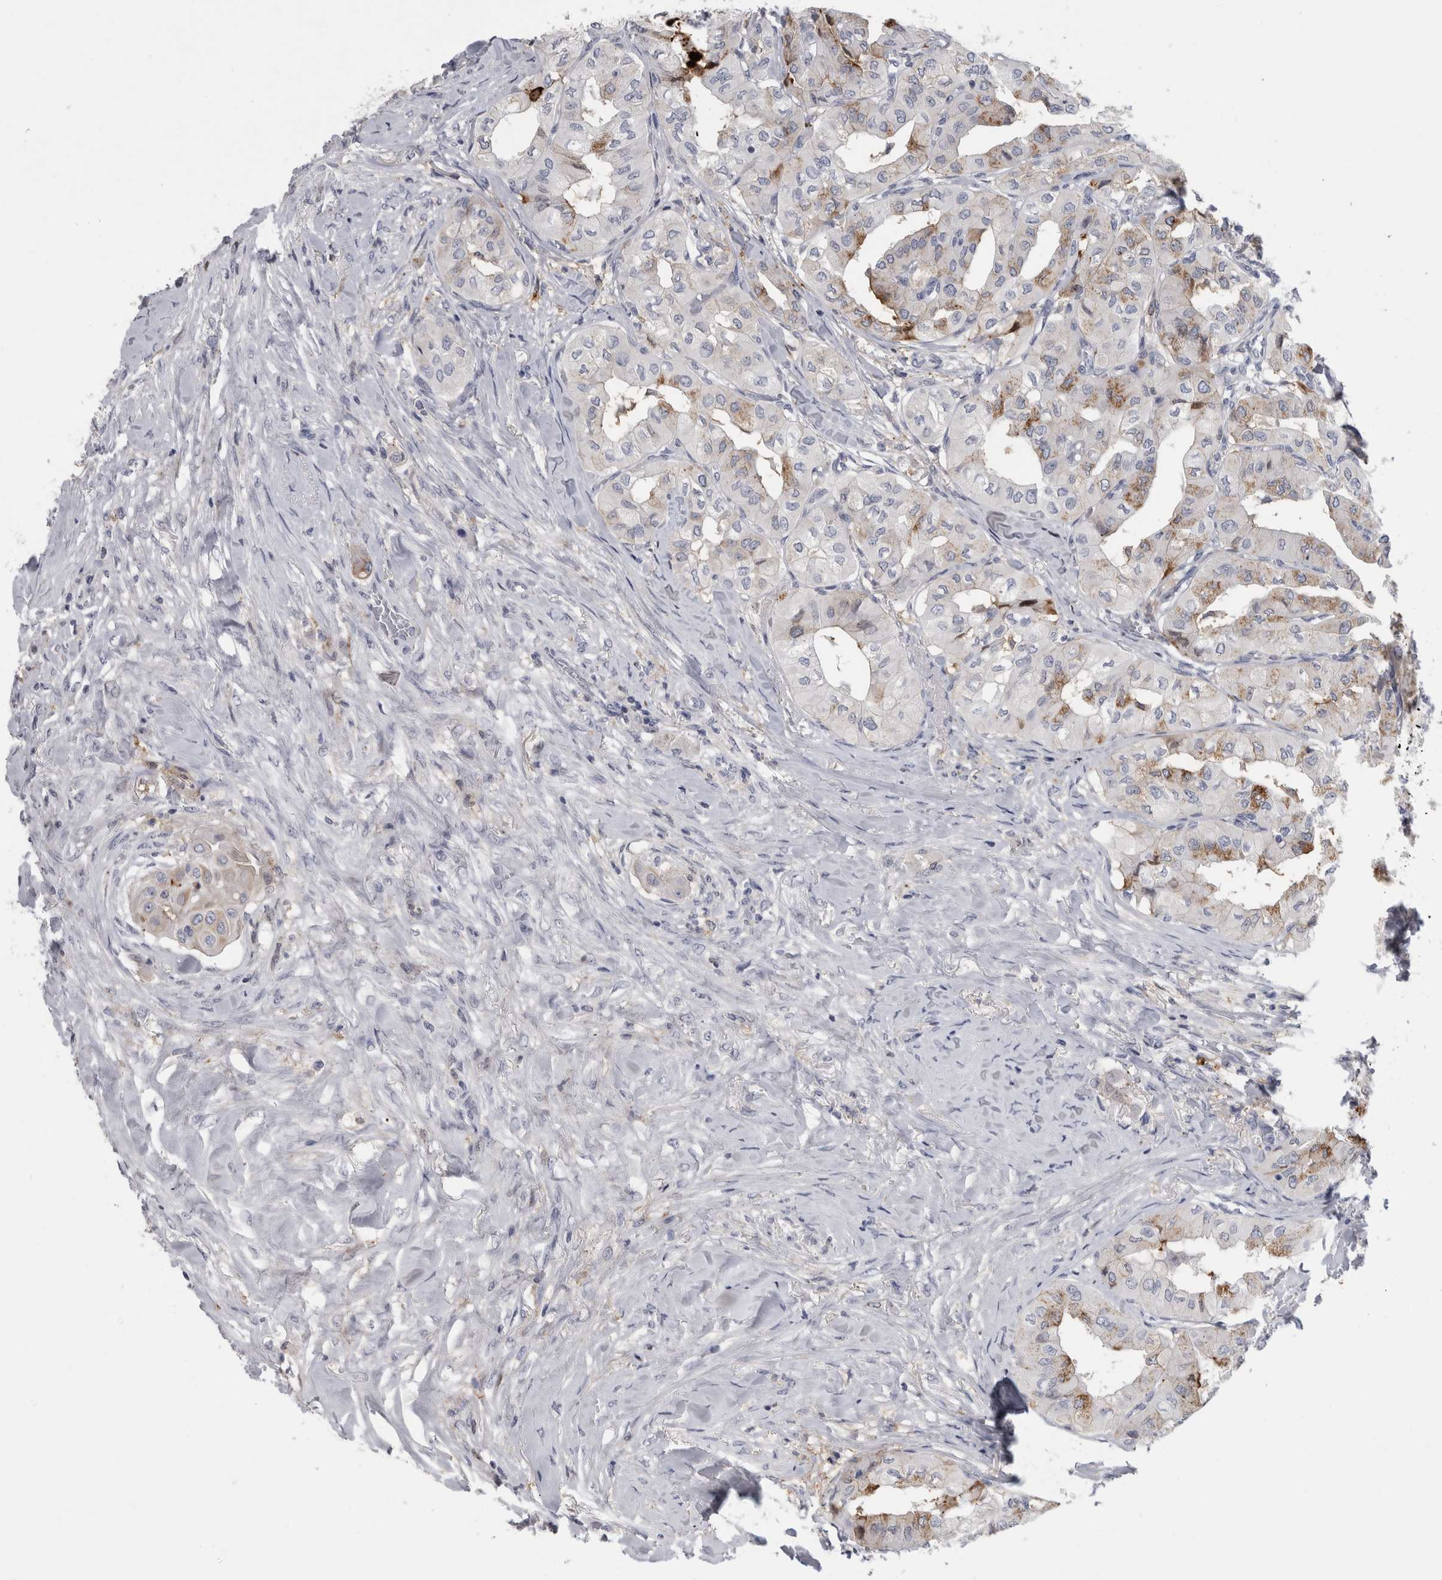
{"staining": {"intensity": "moderate", "quantity": "<25%", "location": "cytoplasmic/membranous"}, "tissue": "thyroid cancer", "cell_type": "Tumor cells", "image_type": "cancer", "snomed": [{"axis": "morphology", "description": "Papillary adenocarcinoma, NOS"}, {"axis": "topography", "description": "Thyroid gland"}], "caption": "Papillary adenocarcinoma (thyroid) tissue exhibits moderate cytoplasmic/membranous positivity in approximately <25% of tumor cells, visualized by immunohistochemistry. Immunohistochemistry stains the protein in brown and the nuclei are stained blue.", "gene": "DNAJC24", "patient": {"sex": "female", "age": 59}}